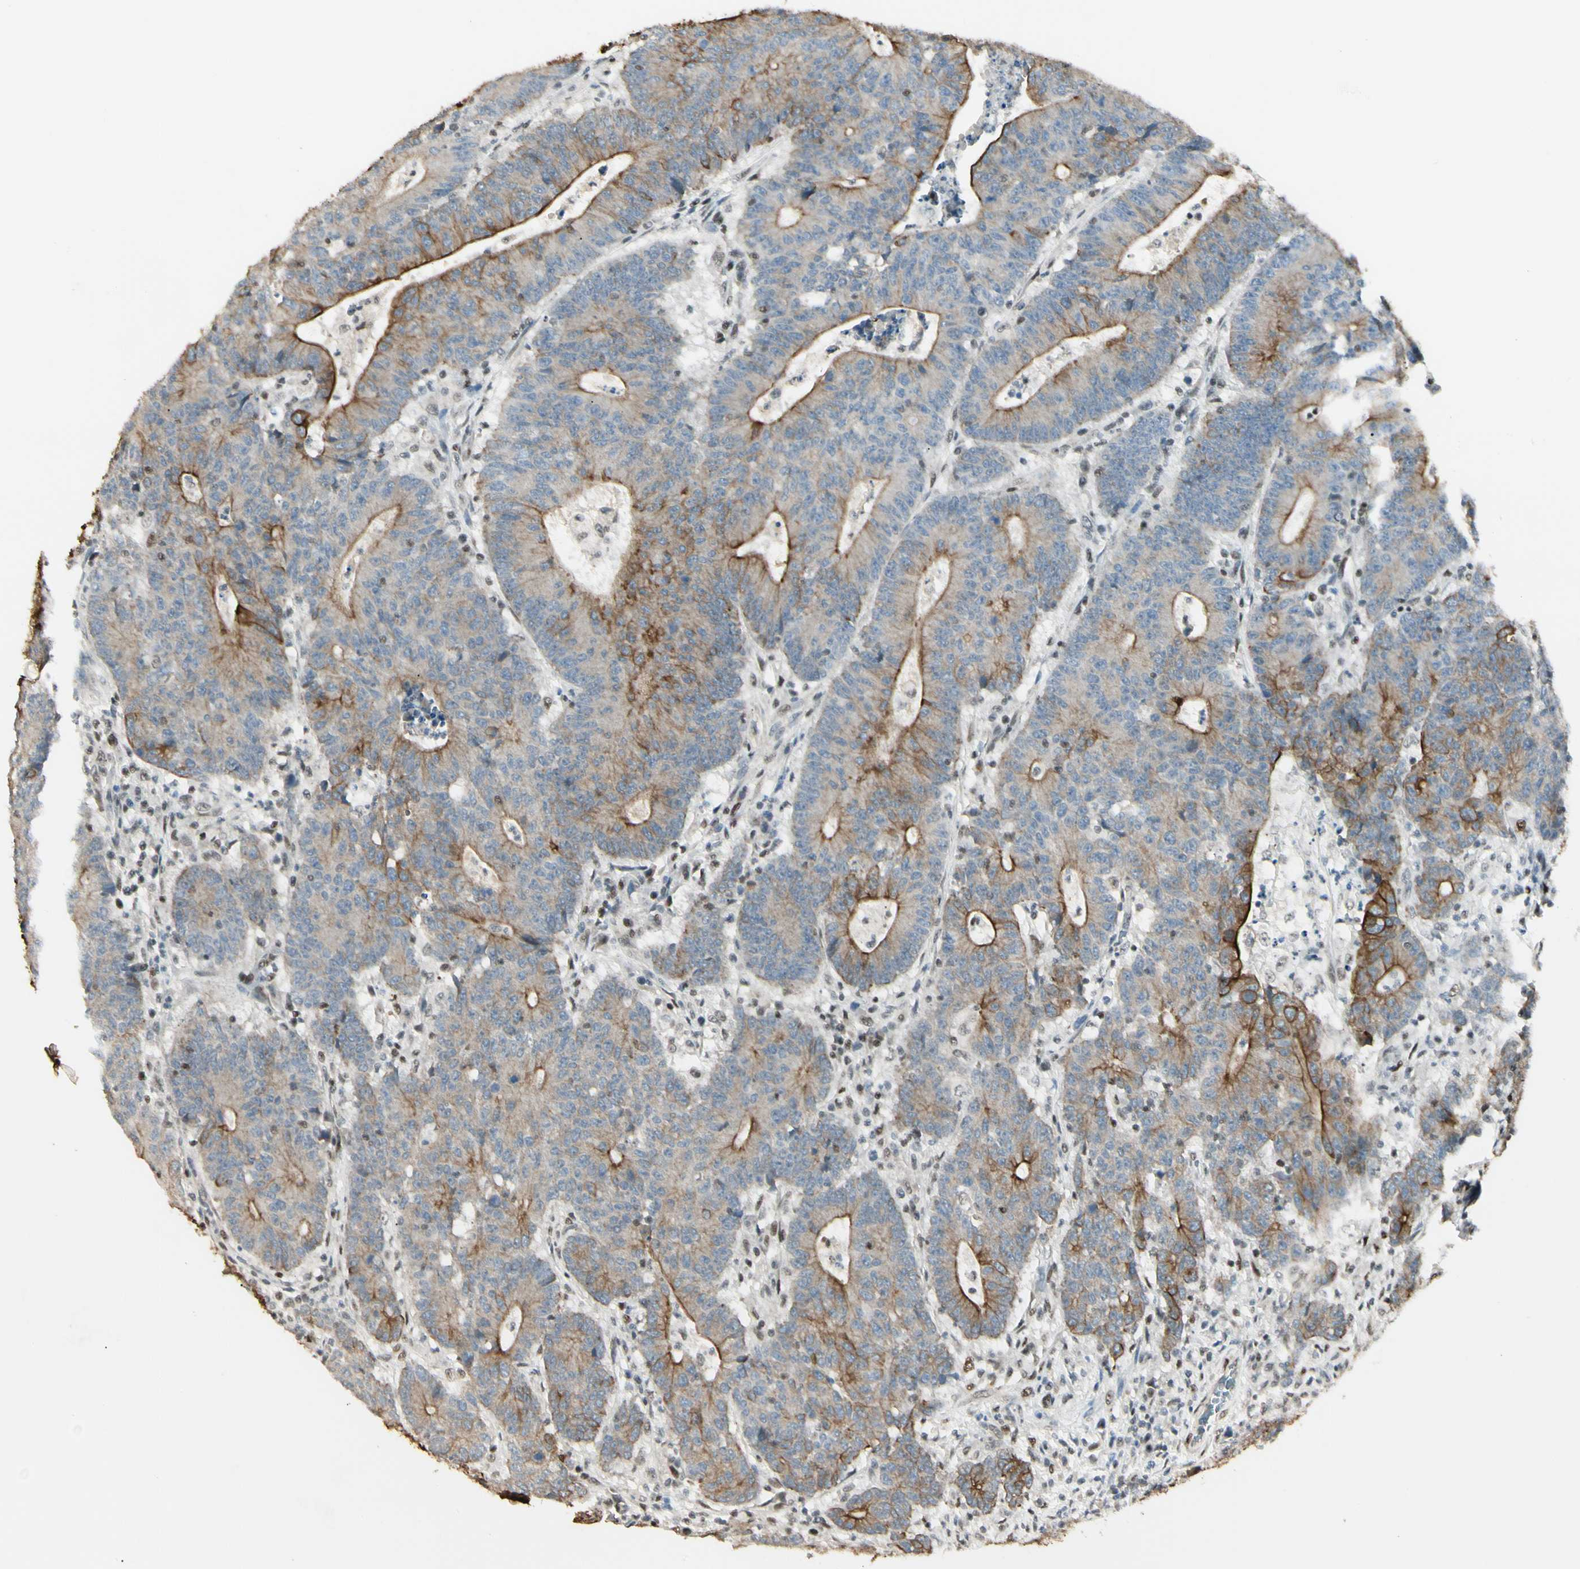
{"staining": {"intensity": "moderate", "quantity": ">75%", "location": "cytoplasmic/membranous"}, "tissue": "colorectal cancer", "cell_type": "Tumor cells", "image_type": "cancer", "snomed": [{"axis": "morphology", "description": "Normal tissue, NOS"}, {"axis": "morphology", "description": "Adenocarcinoma, NOS"}, {"axis": "topography", "description": "Colon"}], "caption": "A photomicrograph showing moderate cytoplasmic/membranous expression in approximately >75% of tumor cells in colorectal cancer, as visualized by brown immunohistochemical staining.", "gene": "ATXN1", "patient": {"sex": "female", "age": 75}}